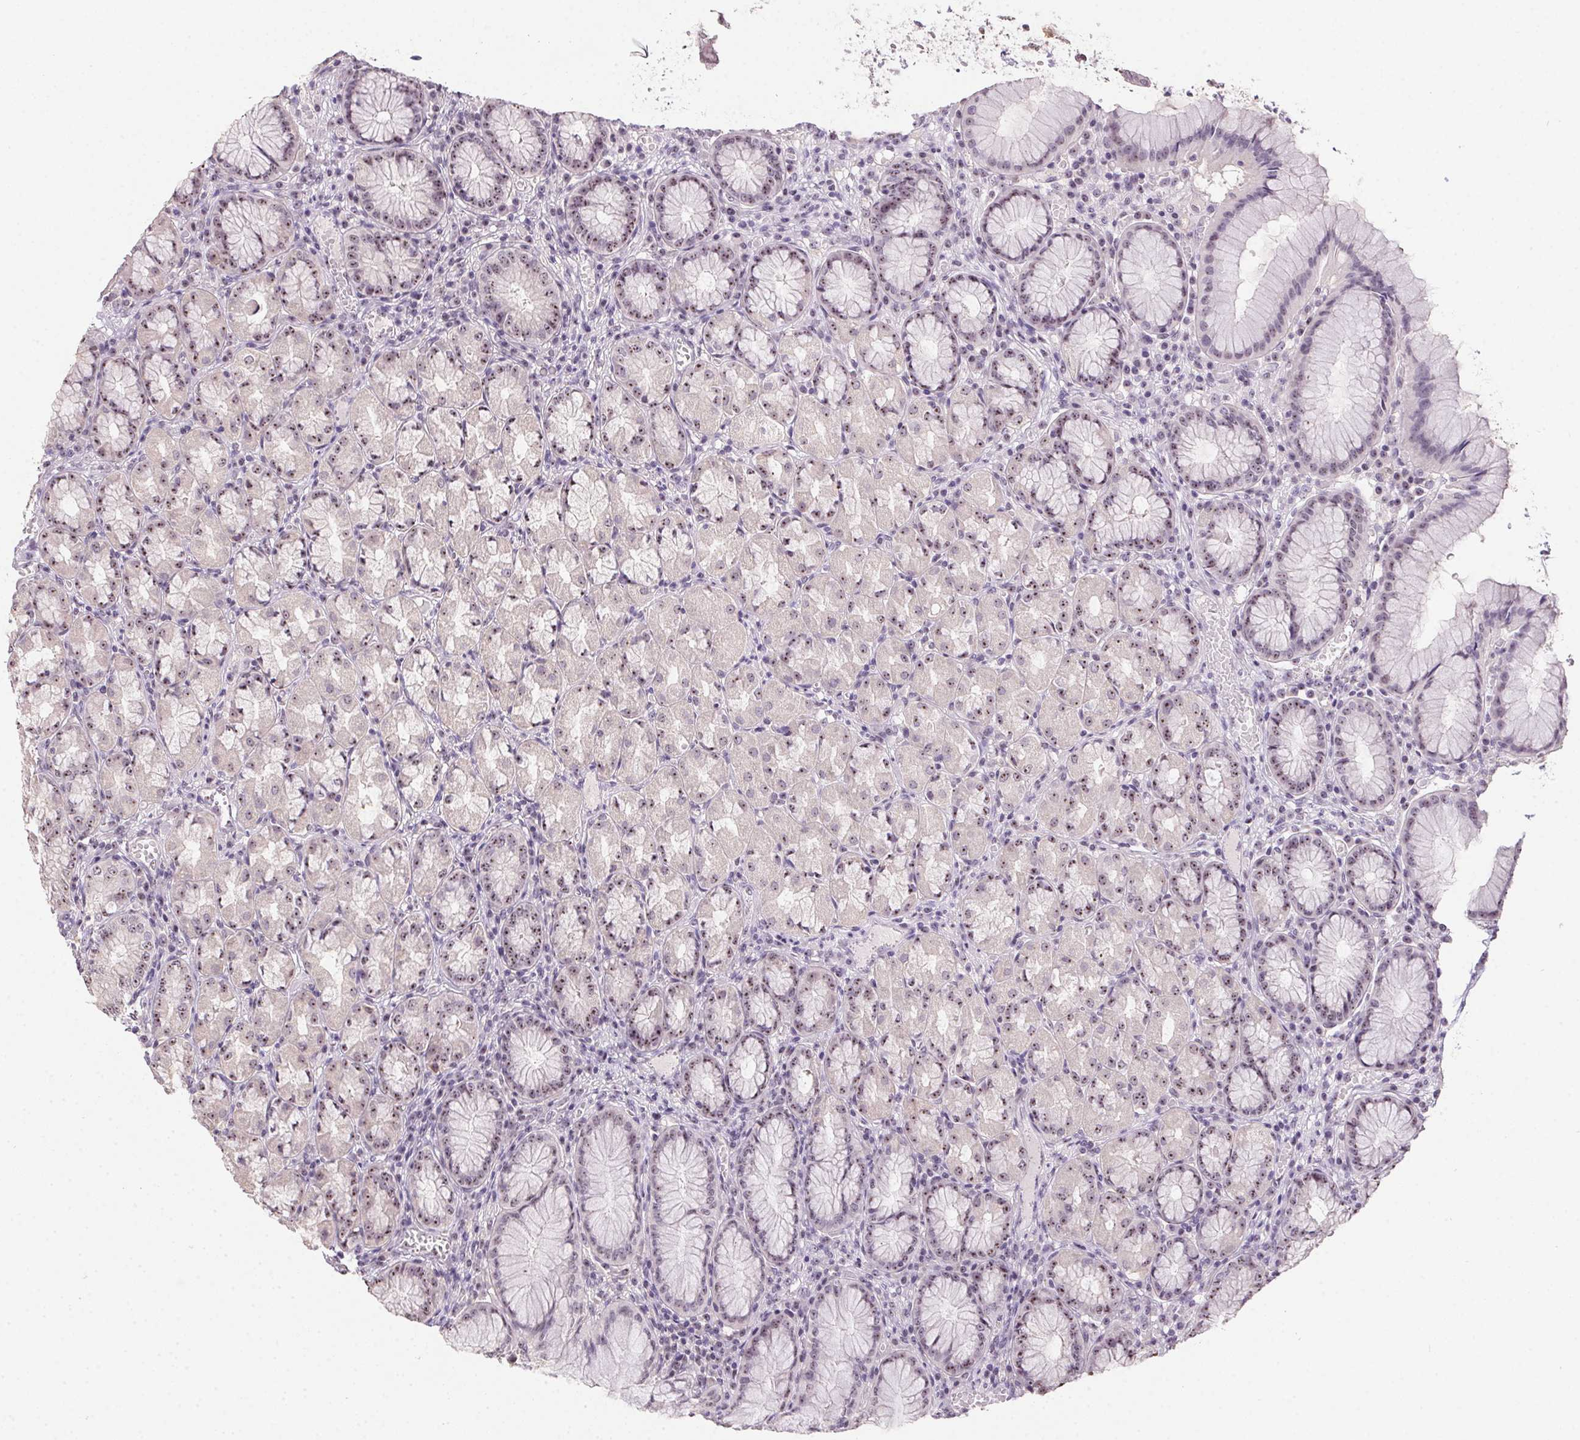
{"staining": {"intensity": "moderate", "quantity": "25%-75%", "location": "nuclear"}, "tissue": "stomach", "cell_type": "Glandular cells", "image_type": "normal", "snomed": [{"axis": "morphology", "description": "Normal tissue, NOS"}, {"axis": "topography", "description": "Stomach"}], "caption": "Approximately 25%-75% of glandular cells in unremarkable human stomach display moderate nuclear protein staining as visualized by brown immunohistochemical staining.", "gene": "BATF2", "patient": {"sex": "male", "age": 55}}